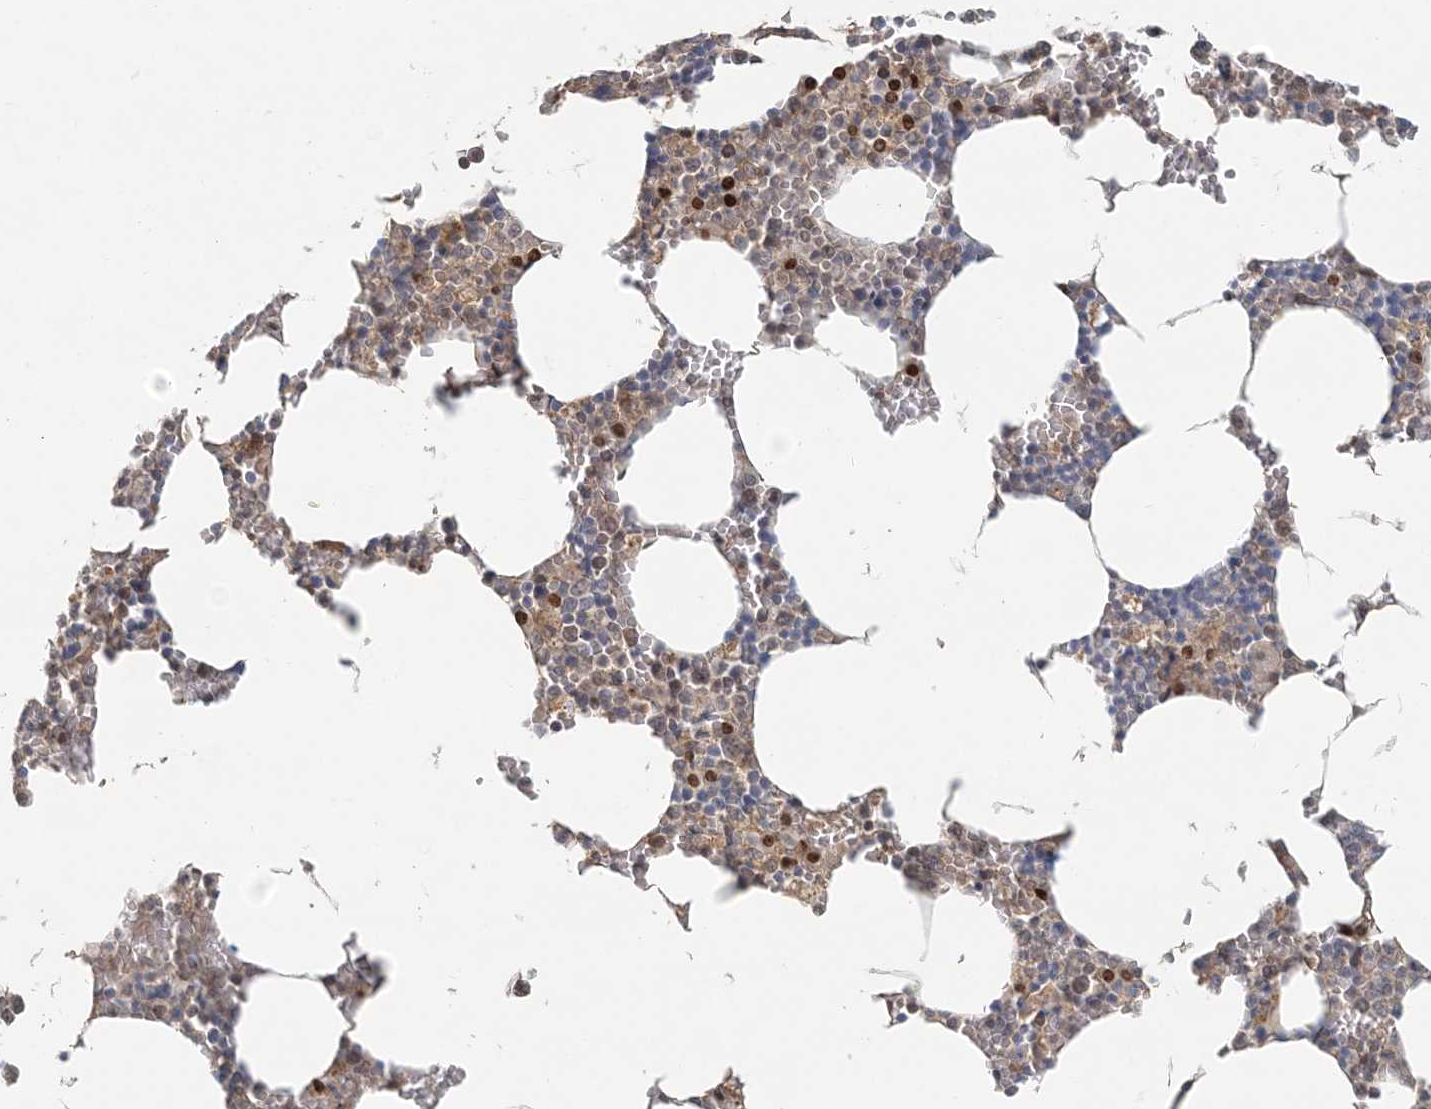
{"staining": {"intensity": "strong", "quantity": "<25%", "location": "cytoplasmic/membranous,nuclear"}, "tissue": "bone marrow", "cell_type": "Hematopoietic cells", "image_type": "normal", "snomed": [{"axis": "morphology", "description": "Normal tissue, NOS"}, {"axis": "topography", "description": "Bone marrow"}], "caption": "Immunohistochemical staining of normal bone marrow demonstrates medium levels of strong cytoplasmic/membranous,nuclear expression in approximately <25% of hematopoietic cells. The protein of interest is stained brown, and the nuclei are stained in blue (DAB IHC with brightfield microscopy, high magnification).", "gene": "KIAA0232", "patient": {"sex": "male", "age": 70}}